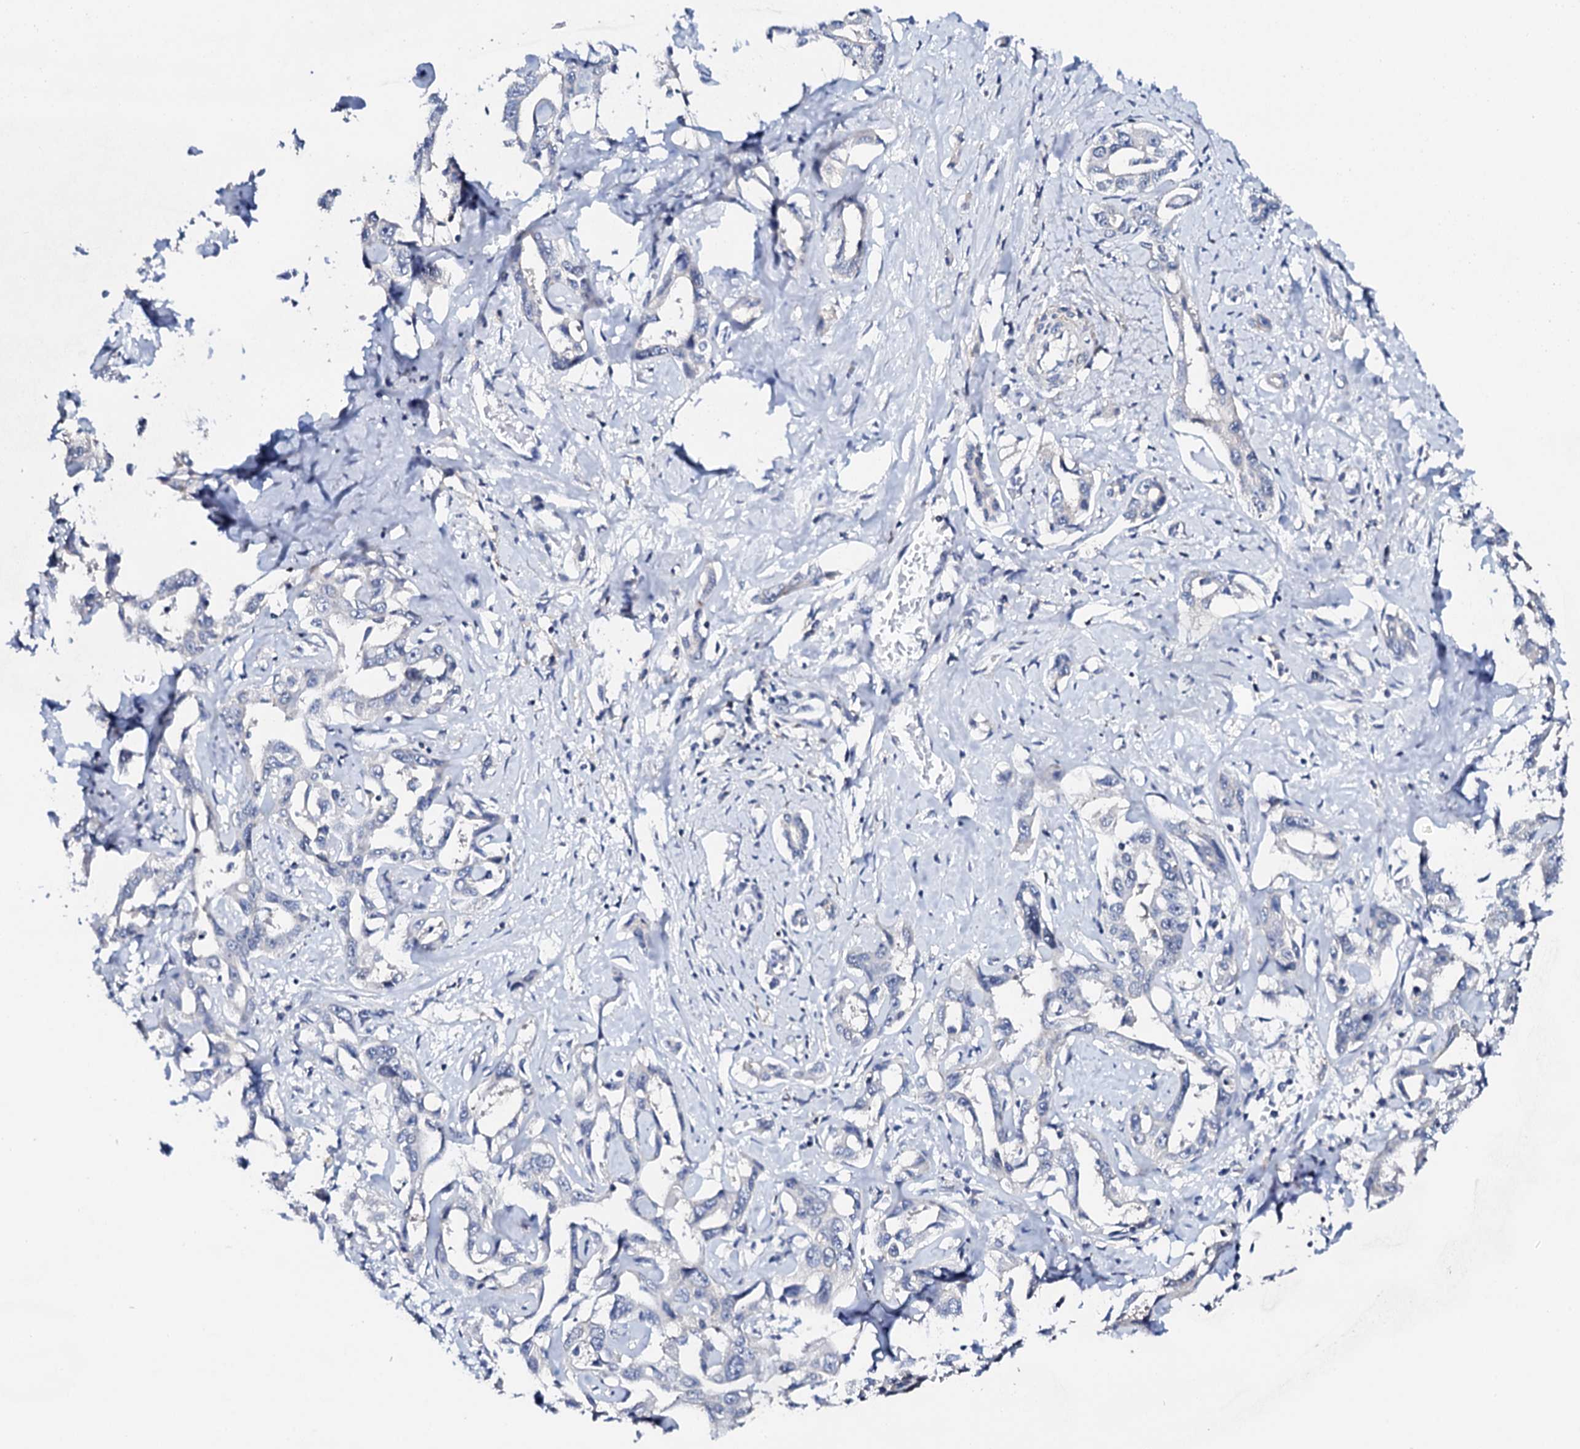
{"staining": {"intensity": "negative", "quantity": "none", "location": "none"}, "tissue": "liver cancer", "cell_type": "Tumor cells", "image_type": "cancer", "snomed": [{"axis": "morphology", "description": "Cholangiocarcinoma"}, {"axis": "topography", "description": "Liver"}], "caption": "Immunohistochemistry of cholangiocarcinoma (liver) displays no positivity in tumor cells.", "gene": "NUP58", "patient": {"sex": "male", "age": 59}}